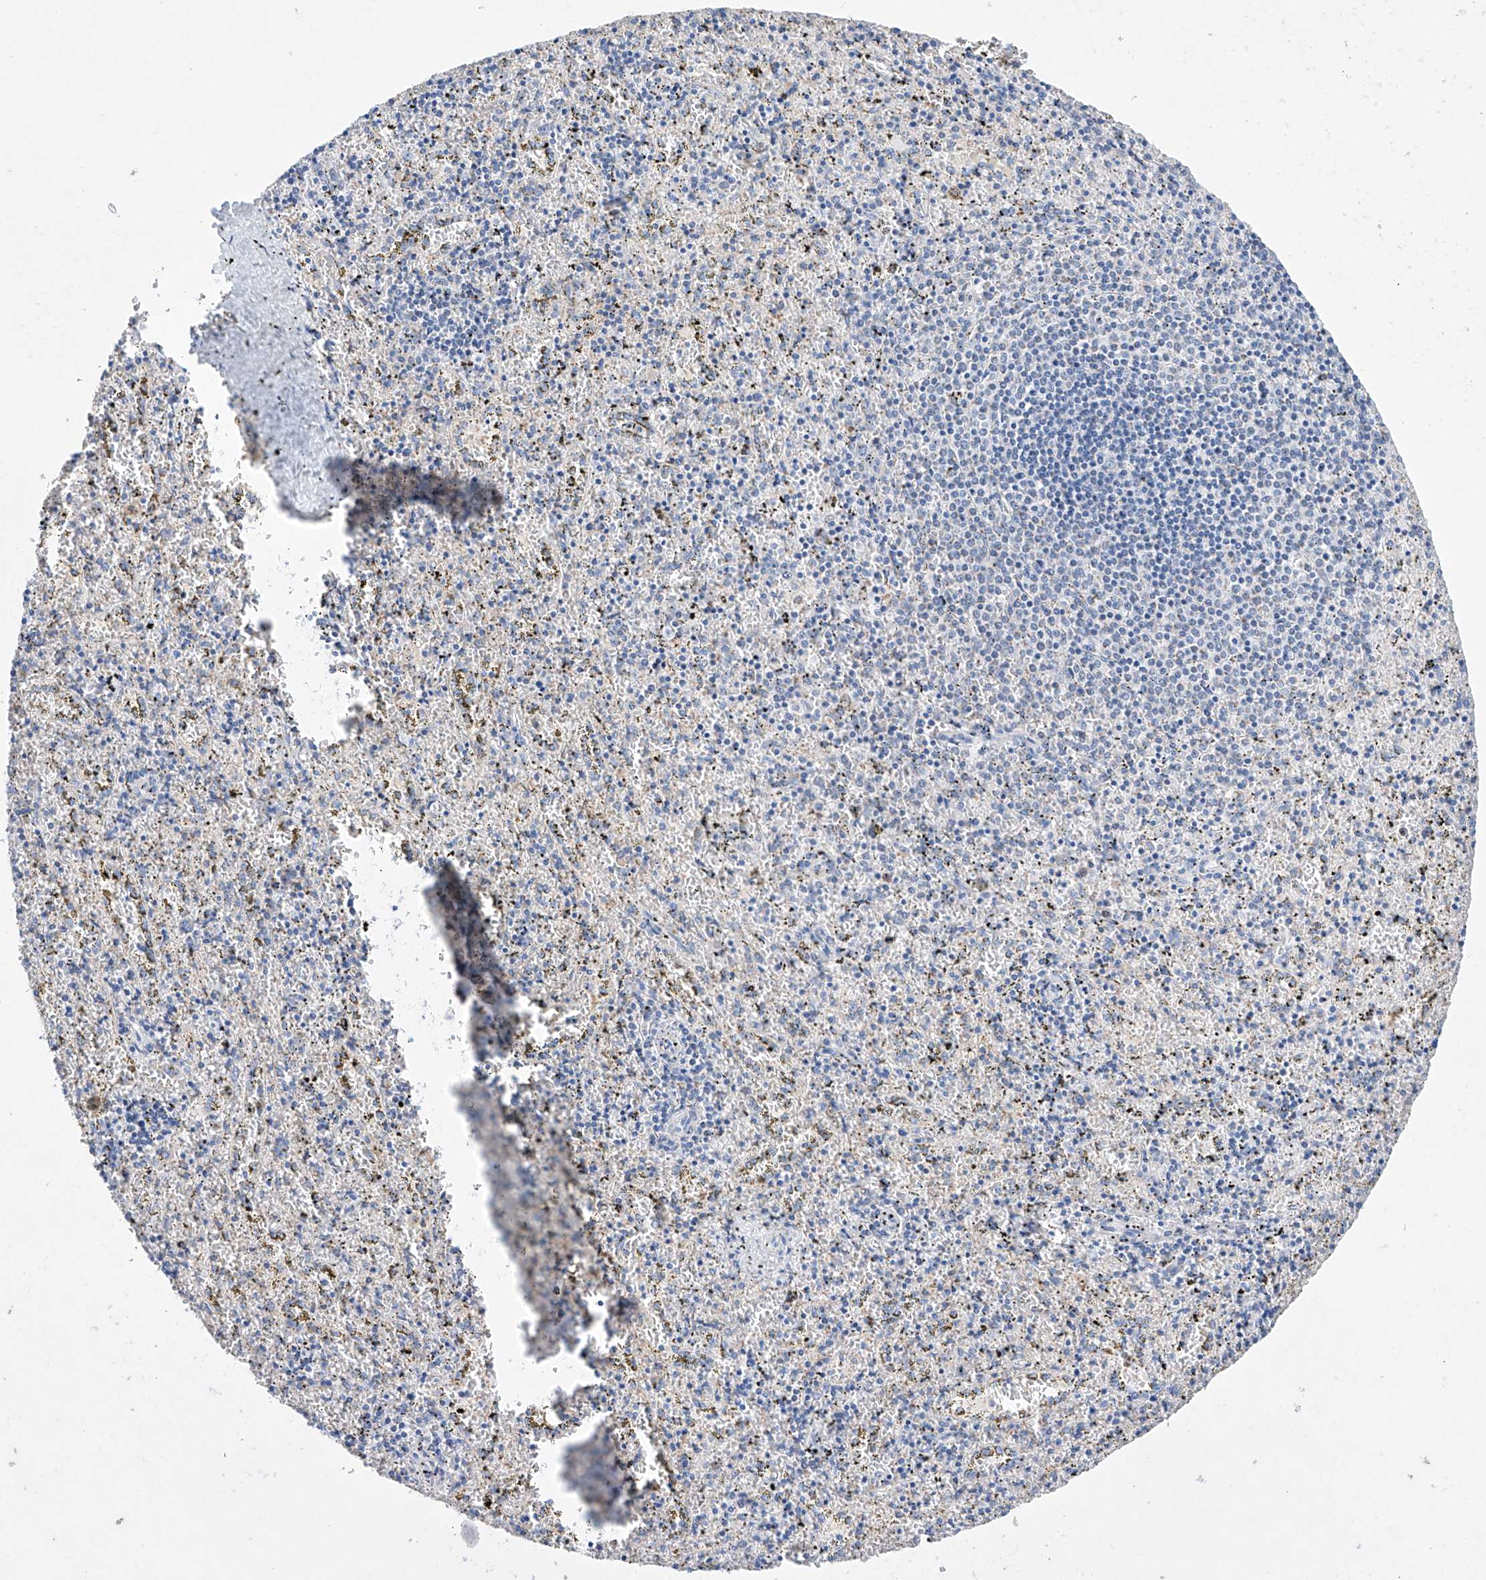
{"staining": {"intensity": "negative", "quantity": "none", "location": "none"}, "tissue": "spleen", "cell_type": "Cells in red pulp", "image_type": "normal", "snomed": [{"axis": "morphology", "description": "Normal tissue, NOS"}, {"axis": "topography", "description": "Spleen"}], "caption": "Cells in red pulp show no significant protein expression in unremarkable spleen. (Brightfield microscopy of DAB (3,3'-diaminobenzidine) immunohistochemistry (IHC) at high magnification).", "gene": "NRROS", "patient": {"sex": "male", "age": 11}}